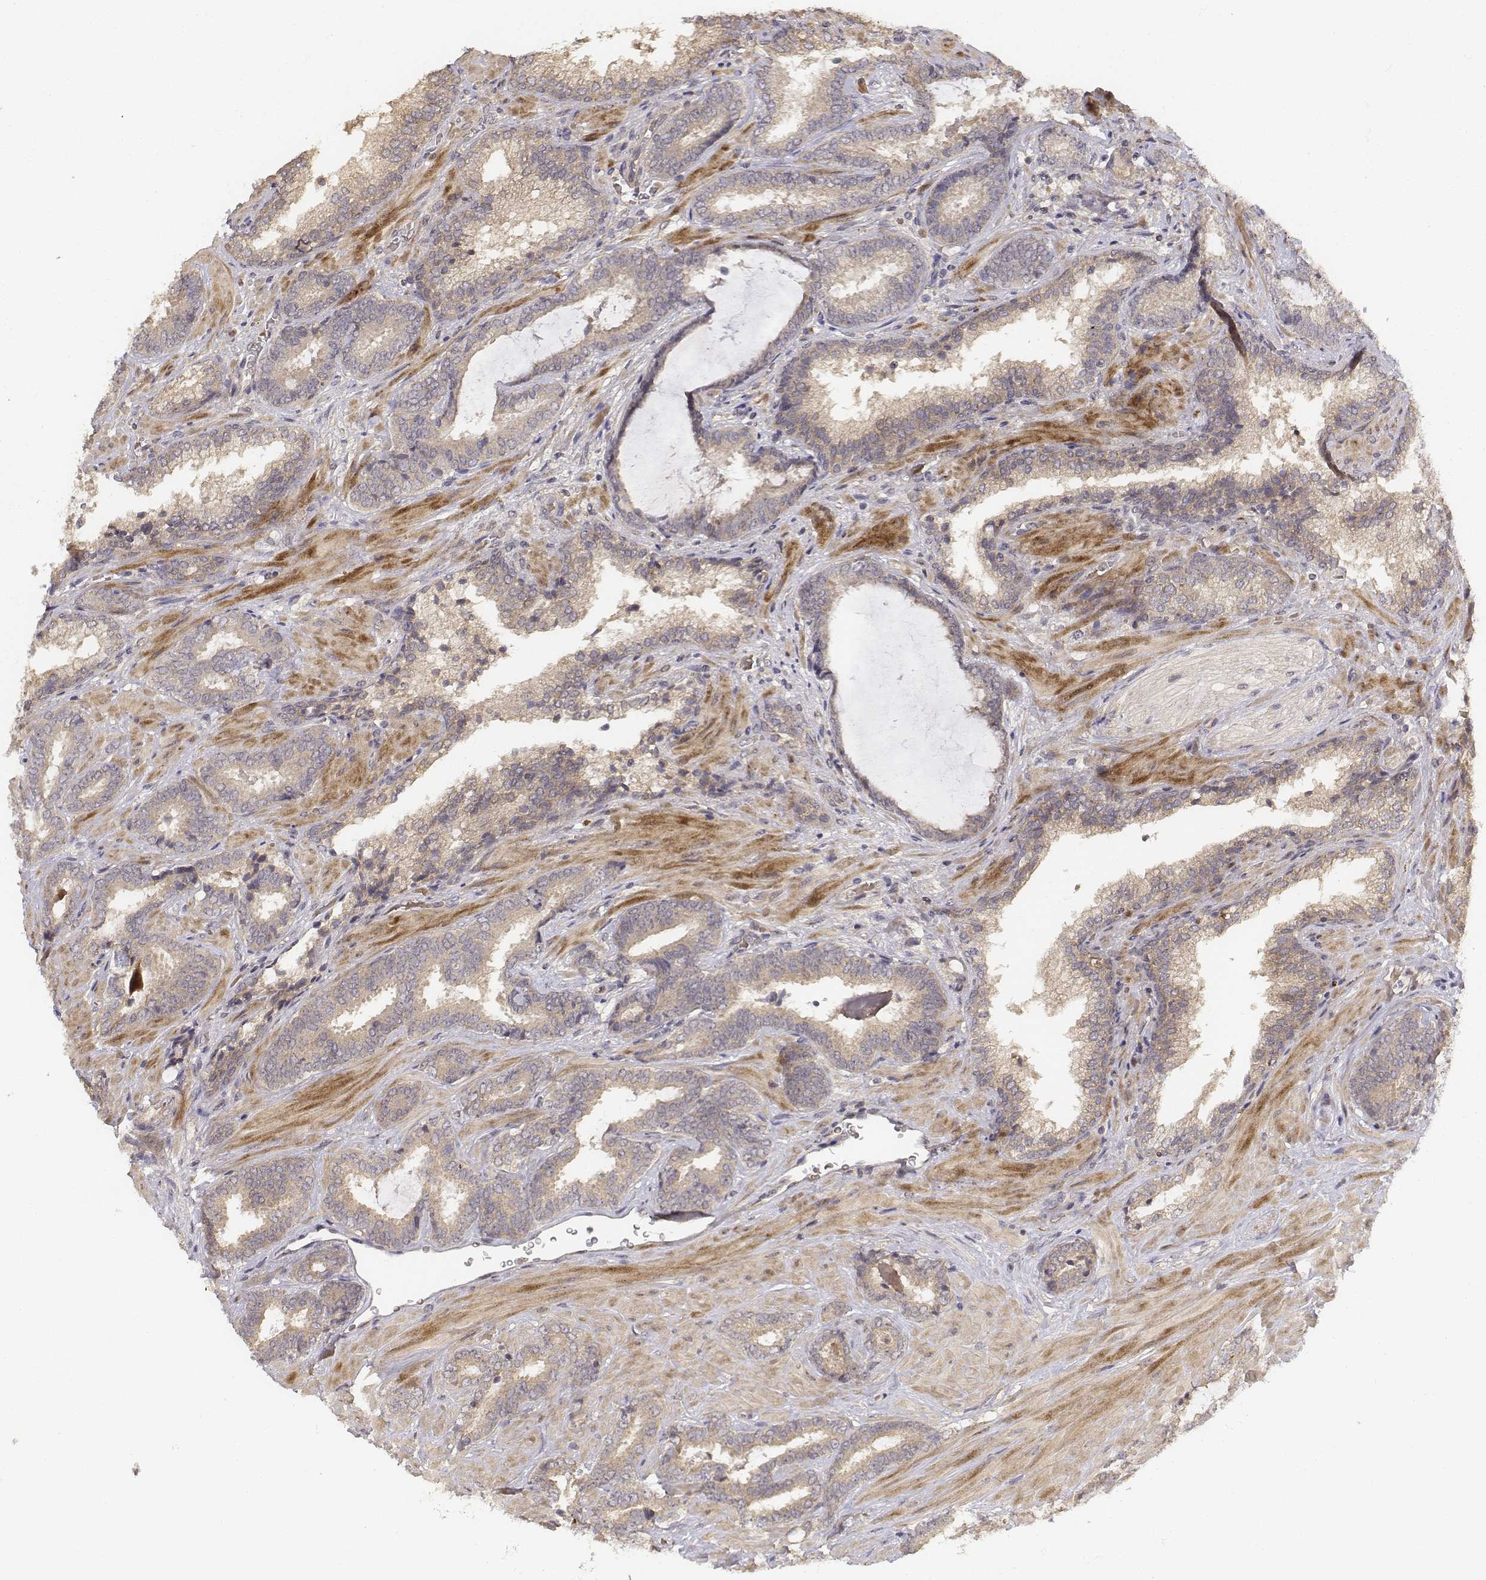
{"staining": {"intensity": "weak", "quantity": ">75%", "location": "cytoplasmic/membranous"}, "tissue": "prostate cancer", "cell_type": "Tumor cells", "image_type": "cancer", "snomed": [{"axis": "morphology", "description": "Adenocarcinoma, Low grade"}, {"axis": "topography", "description": "Prostate"}], "caption": "The micrograph demonstrates immunohistochemical staining of prostate low-grade adenocarcinoma. There is weak cytoplasmic/membranous positivity is seen in about >75% of tumor cells.", "gene": "FBXO21", "patient": {"sex": "male", "age": 61}}